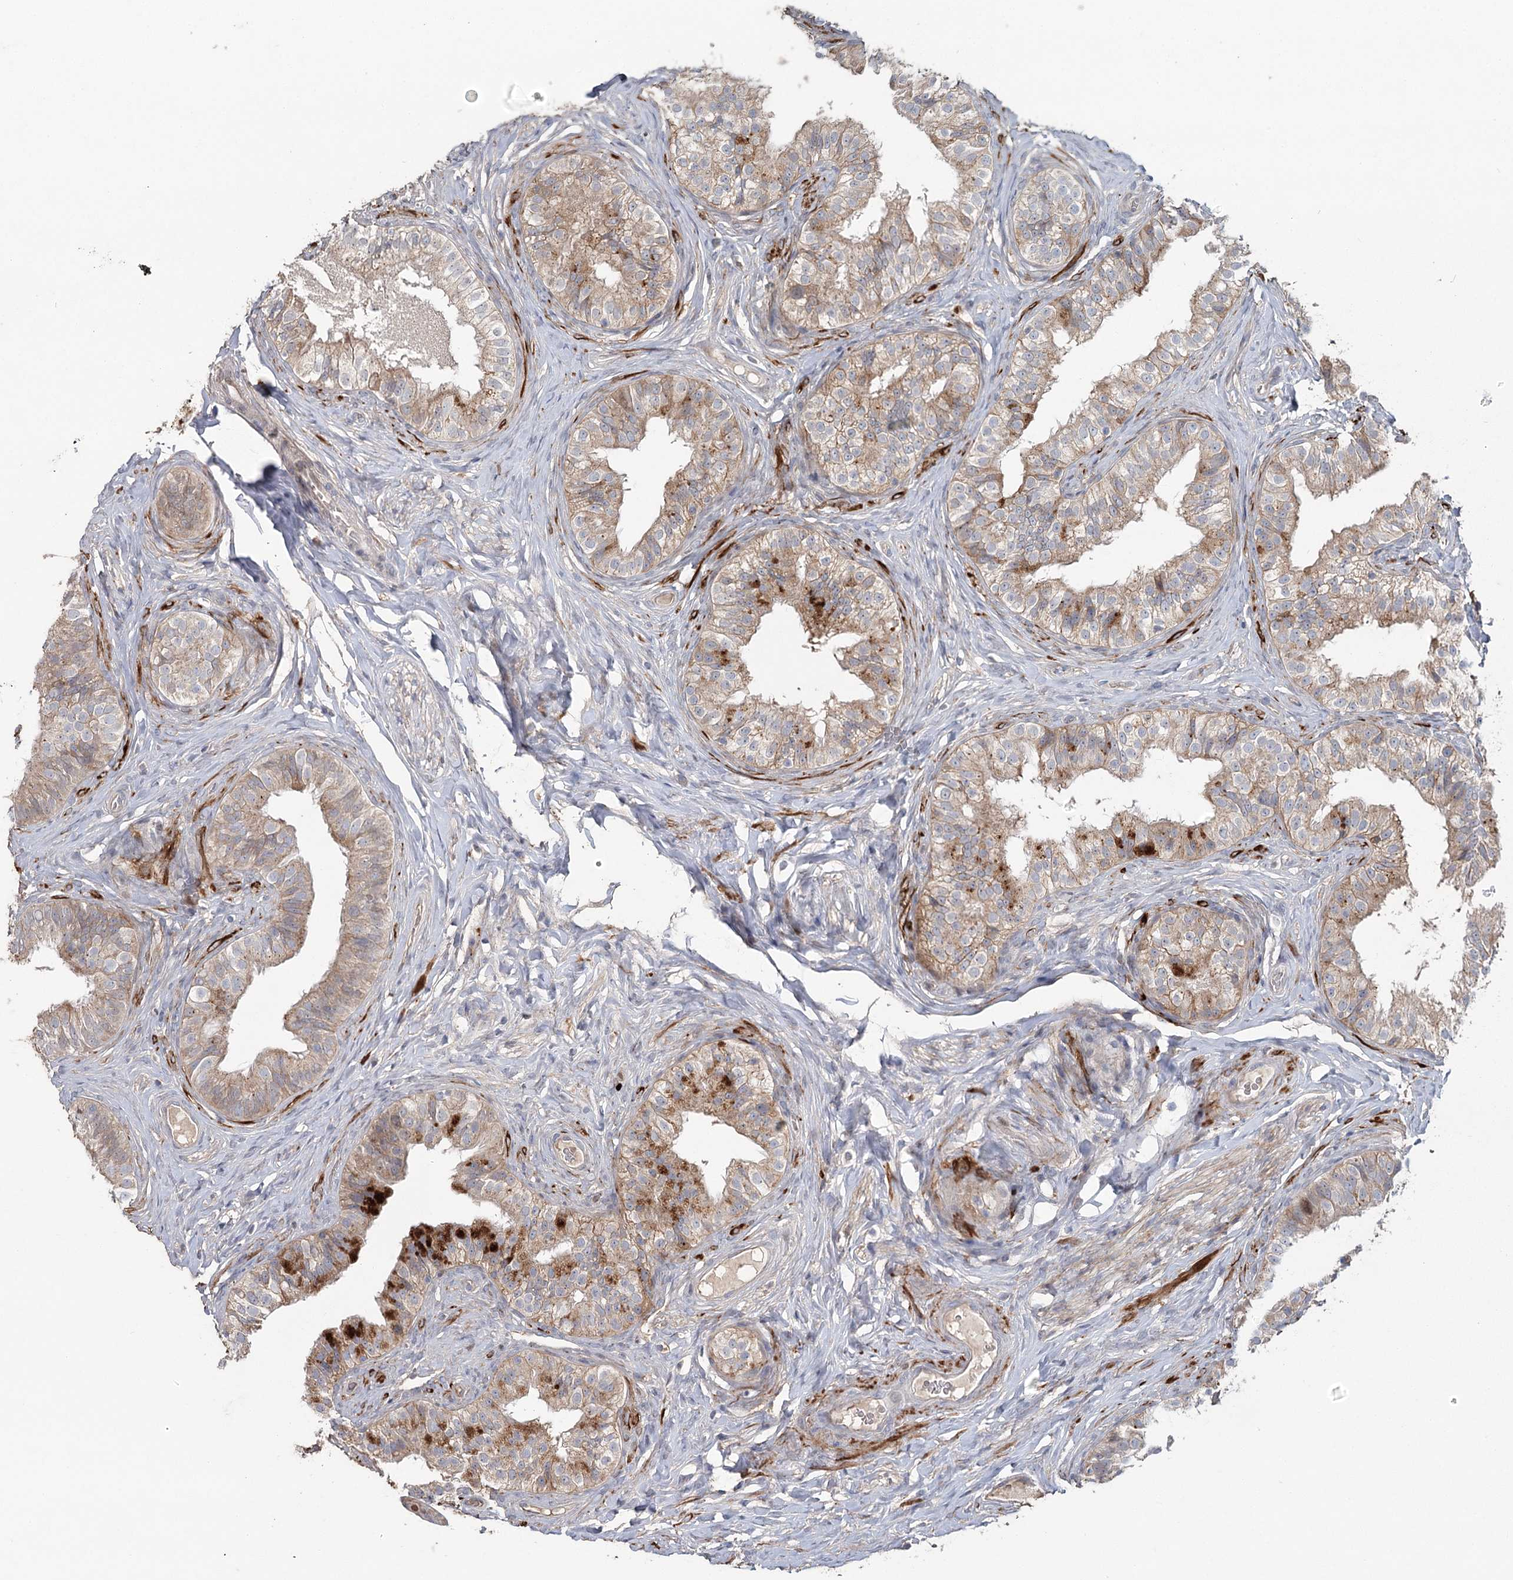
{"staining": {"intensity": "moderate", "quantity": "<25%", "location": "cytoplasmic/membranous"}, "tissue": "epididymis", "cell_type": "Glandular cells", "image_type": "normal", "snomed": [{"axis": "morphology", "description": "Normal tissue, NOS"}, {"axis": "topography", "description": "Epididymis"}], "caption": "Unremarkable epididymis displays moderate cytoplasmic/membranous expression in approximately <25% of glandular cells, visualized by immunohistochemistry. Immunohistochemistry (ihc) stains the protein of interest in brown and the nuclei are stained blue.", "gene": "MAP3K13", "patient": {"sex": "male", "age": 49}}